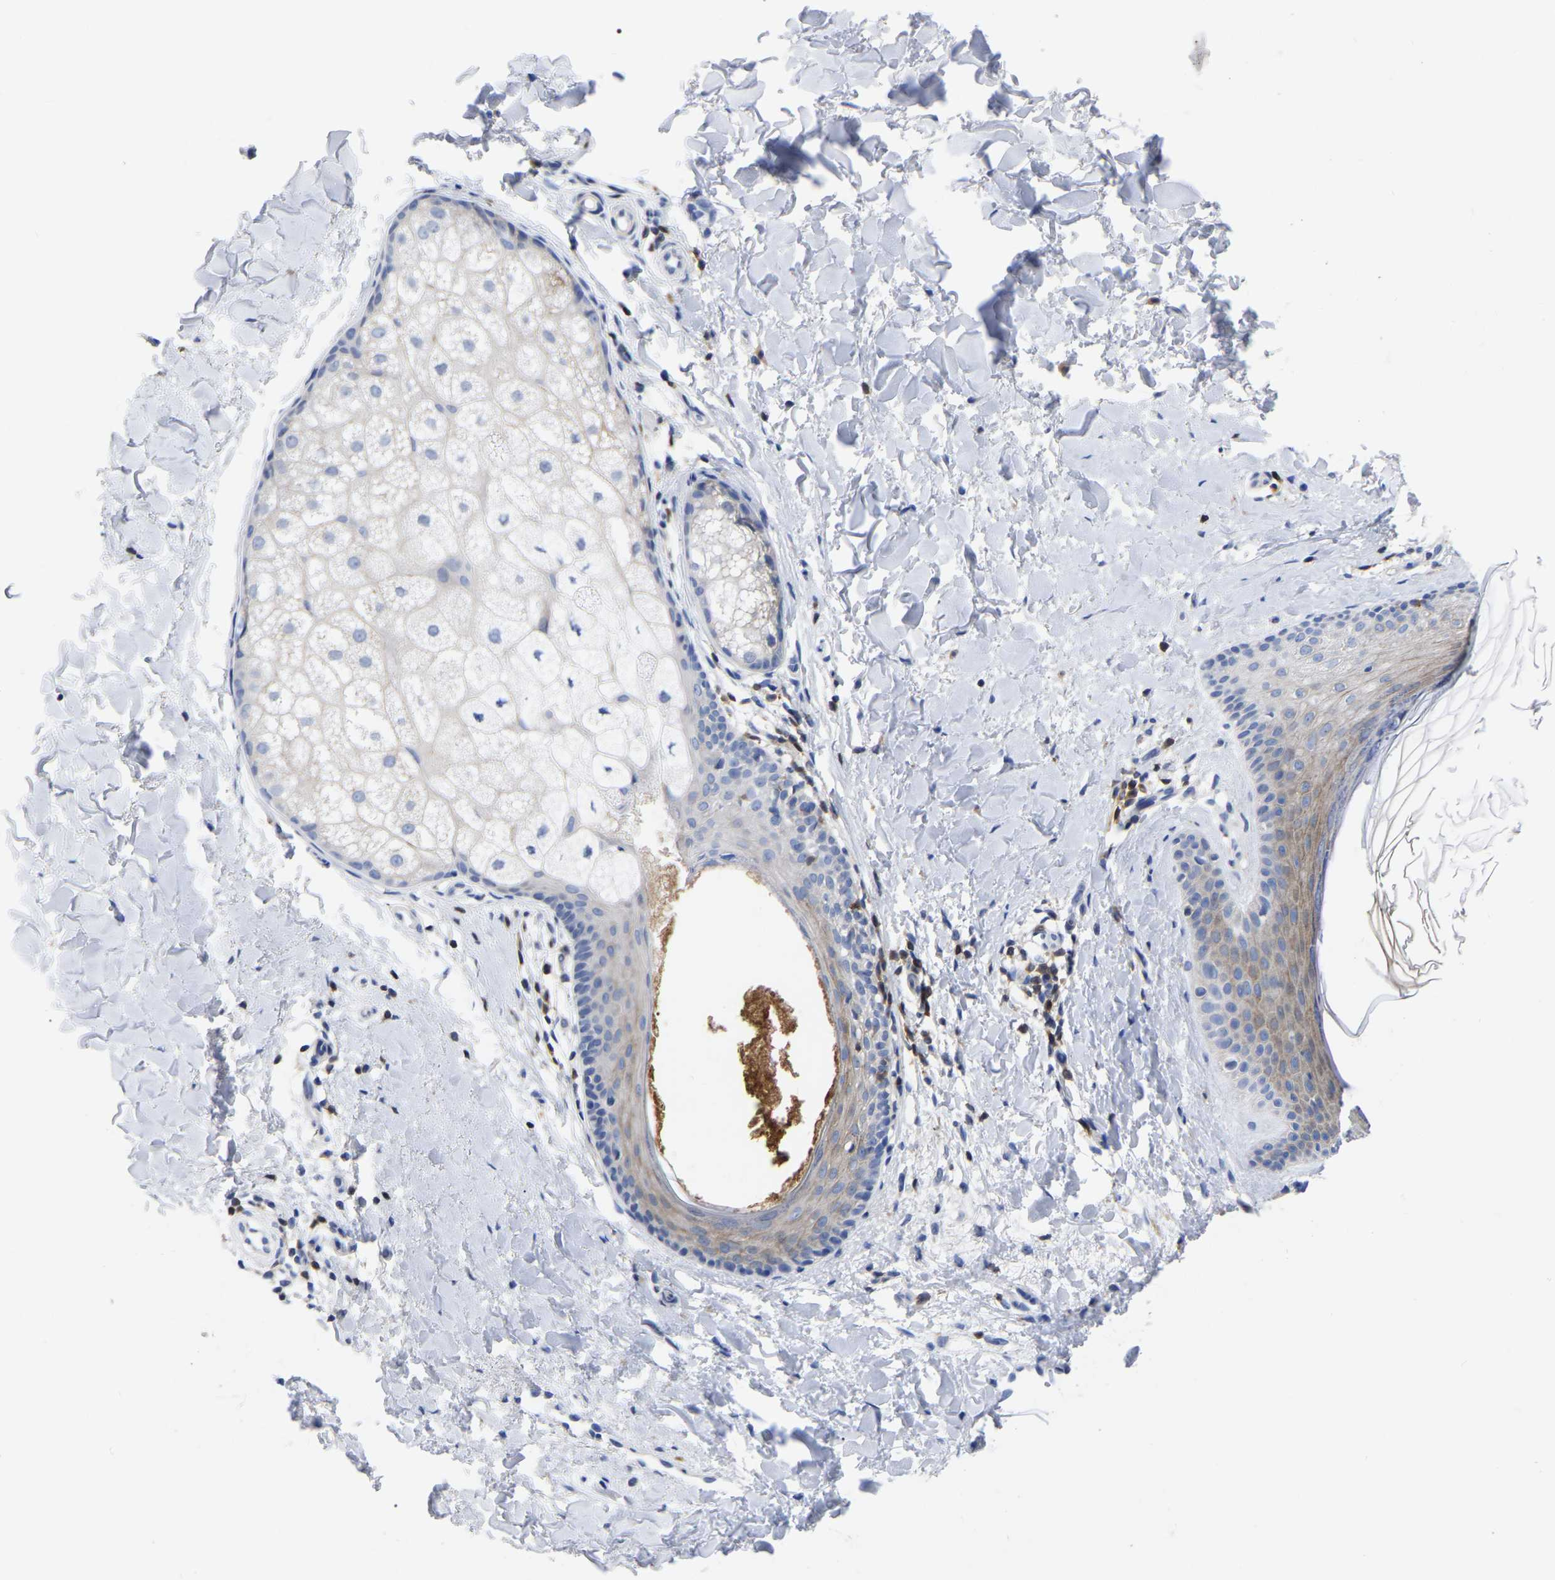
{"staining": {"intensity": "negative", "quantity": "none", "location": "none"}, "tissue": "skin", "cell_type": "Fibroblasts", "image_type": "normal", "snomed": [{"axis": "morphology", "description": "Normal tissue, NOS"}, {"axis": "morphology", "description": "Malignant melanoma, Metastatic site"}, {"axis": "topography", "description": "Skin"}], "caption": "Fibroblasts are negative for brown protein staining in benign skin. (Stains: DAB immunohistochemistry with hematoxylin counter stain, Microscopy: brightfield microscopy at high magnification).", "gene": "PTPN7", "patient": {"sex": "male", "age": 41}}